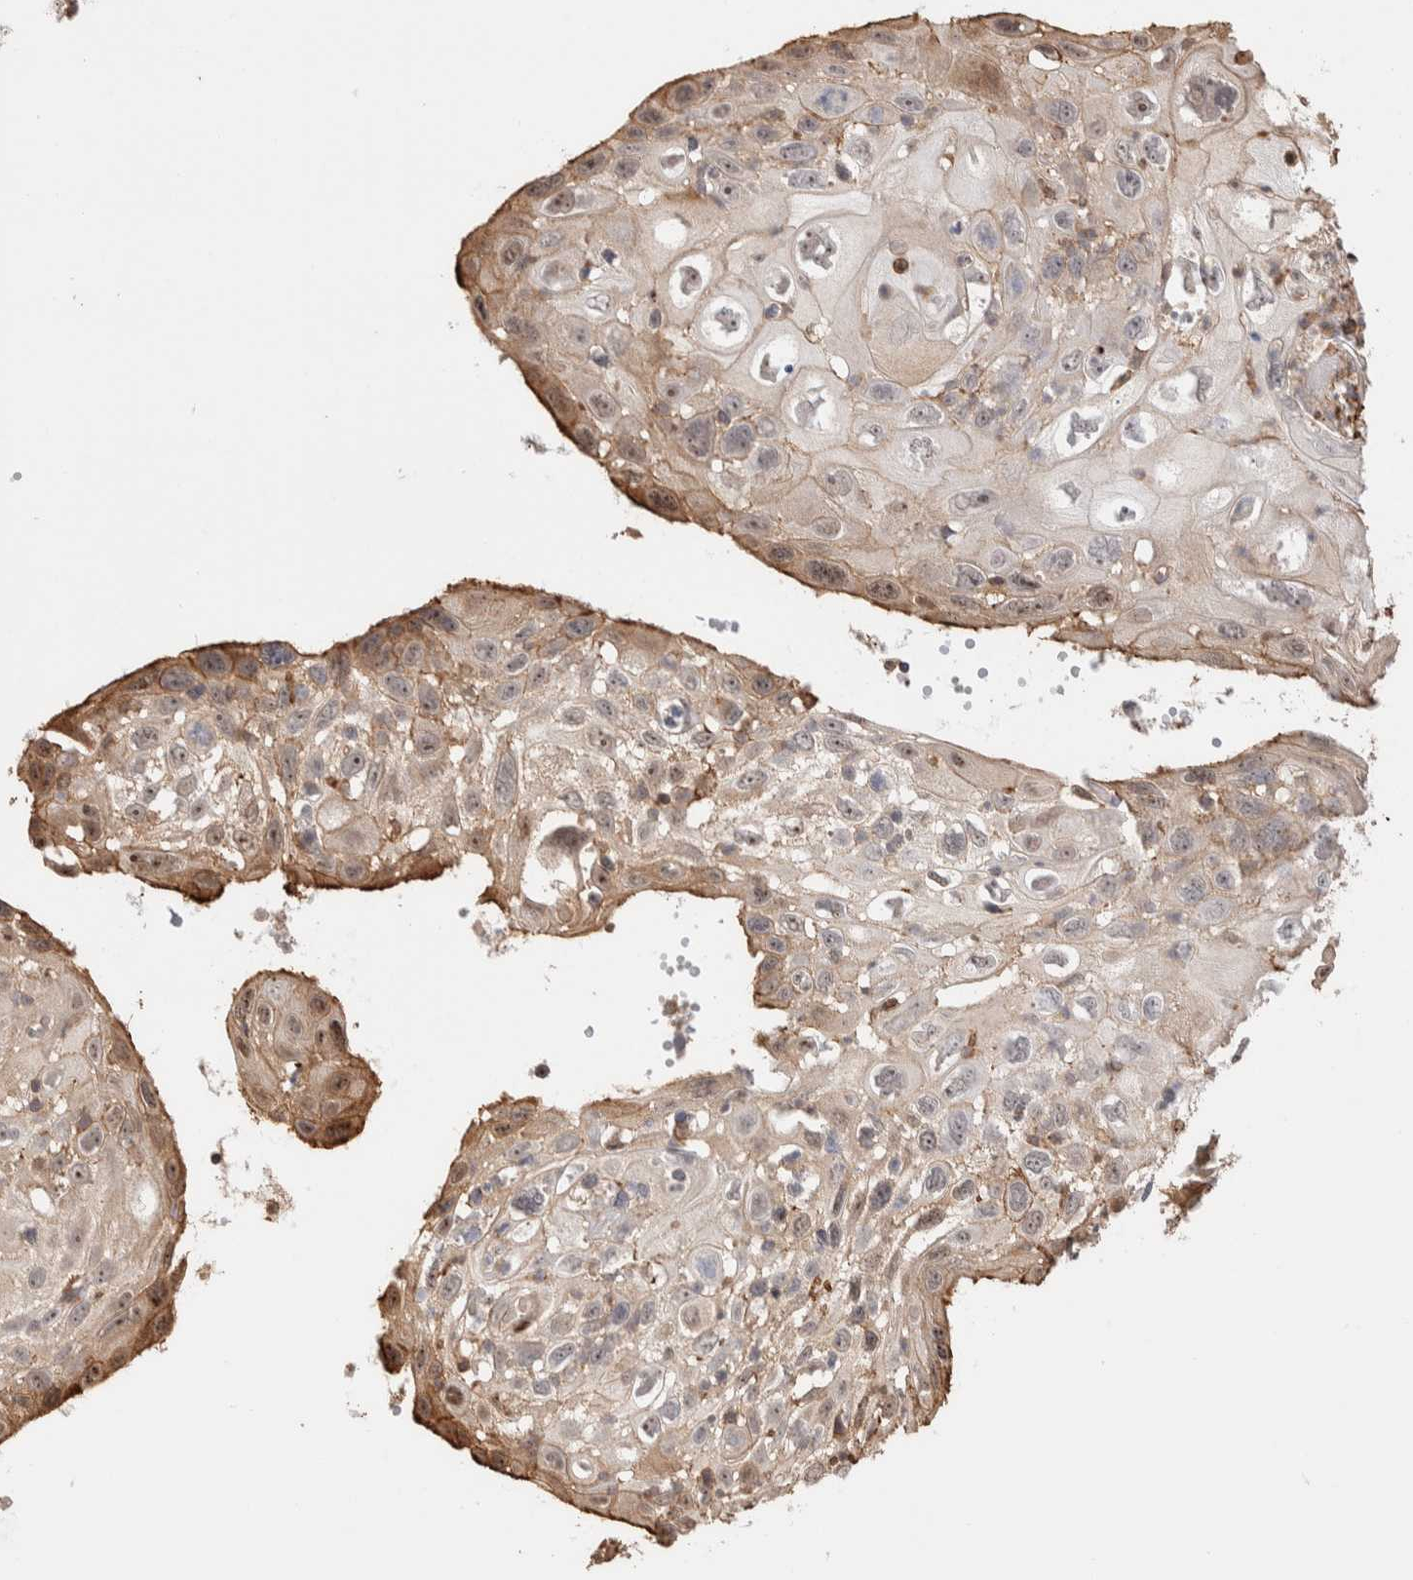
{"staining": {"intensity": "moderate", "quantity": "<25%", "location": "cytoplasmic/membranous"}, "tissue": "cervical cancer", "cell_type": "Tumor cells", "image_type": "cancer", "snomed": [{"axis": "morphology", "description": "Squamous cell carcinoma, NOS"}, {"axis": "topography", "description": "Cervix"}], "caption": "Immunohistochemistry (IHC) histopathology image of squamous cell carcinoma (cervical) stained for a protein (brown), which displays low levels of moderate cytoplasmic/membranous staining in about <25% of tumor cells.", "gene": "ZNF704", "patient": {"sex": "female", "age": 70}}